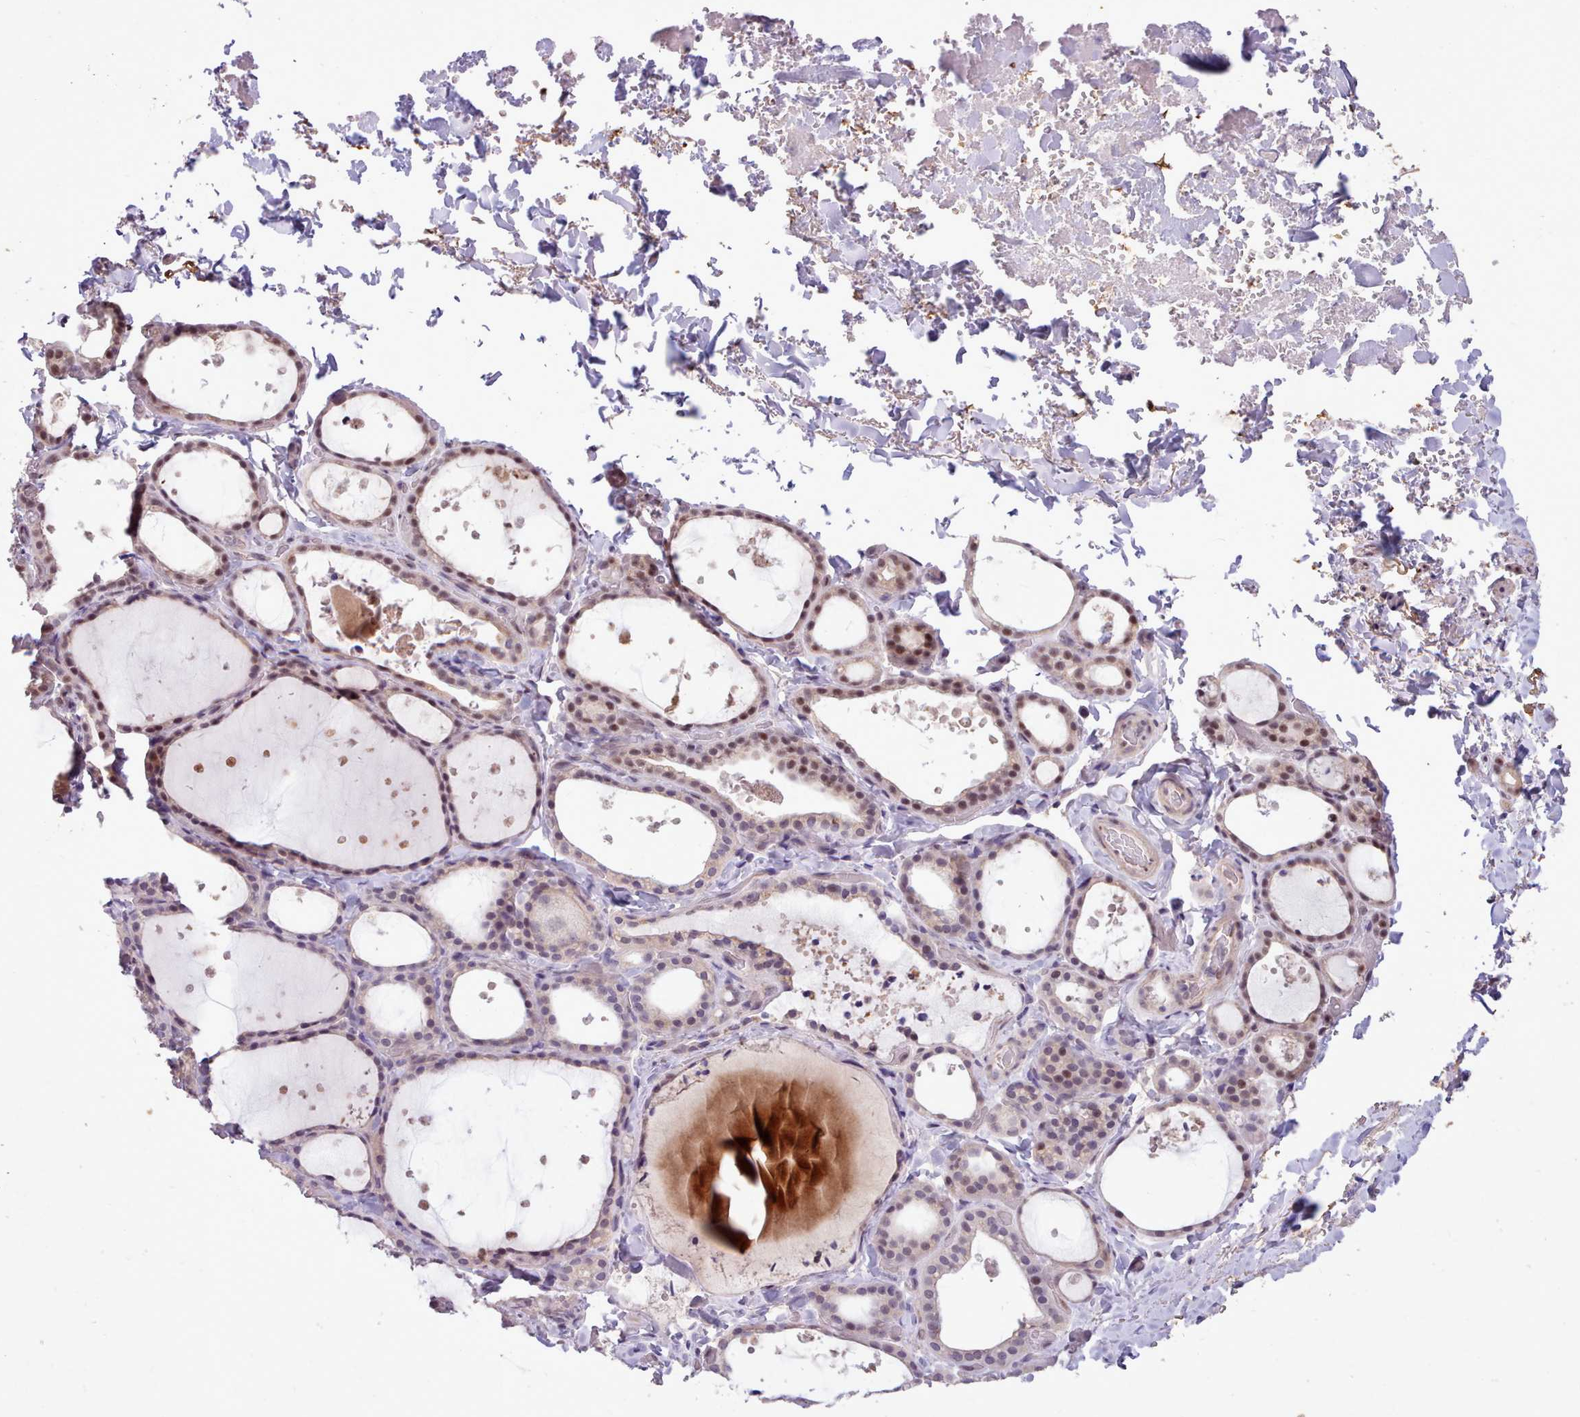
{"staining": {"intensity": "moderate", "quantity": "<25%", "location": "nuclear"}, "tissue": "thyroid gland", "cell_type": "Glandular cells", "image_type": "normal", "snomed": [{"axis": "morphology", "description": "Normal tissue, NOS"}, {"axis": "topography", "description": "Thyroid gland"}], "caption": "Thyroid gland stained with immunohistochemistry reveals moderate nuclear expression in approximately <25% of glandular cells.", "gene": "ZNF607", "patient": {"sex": "female", "age": 44}}